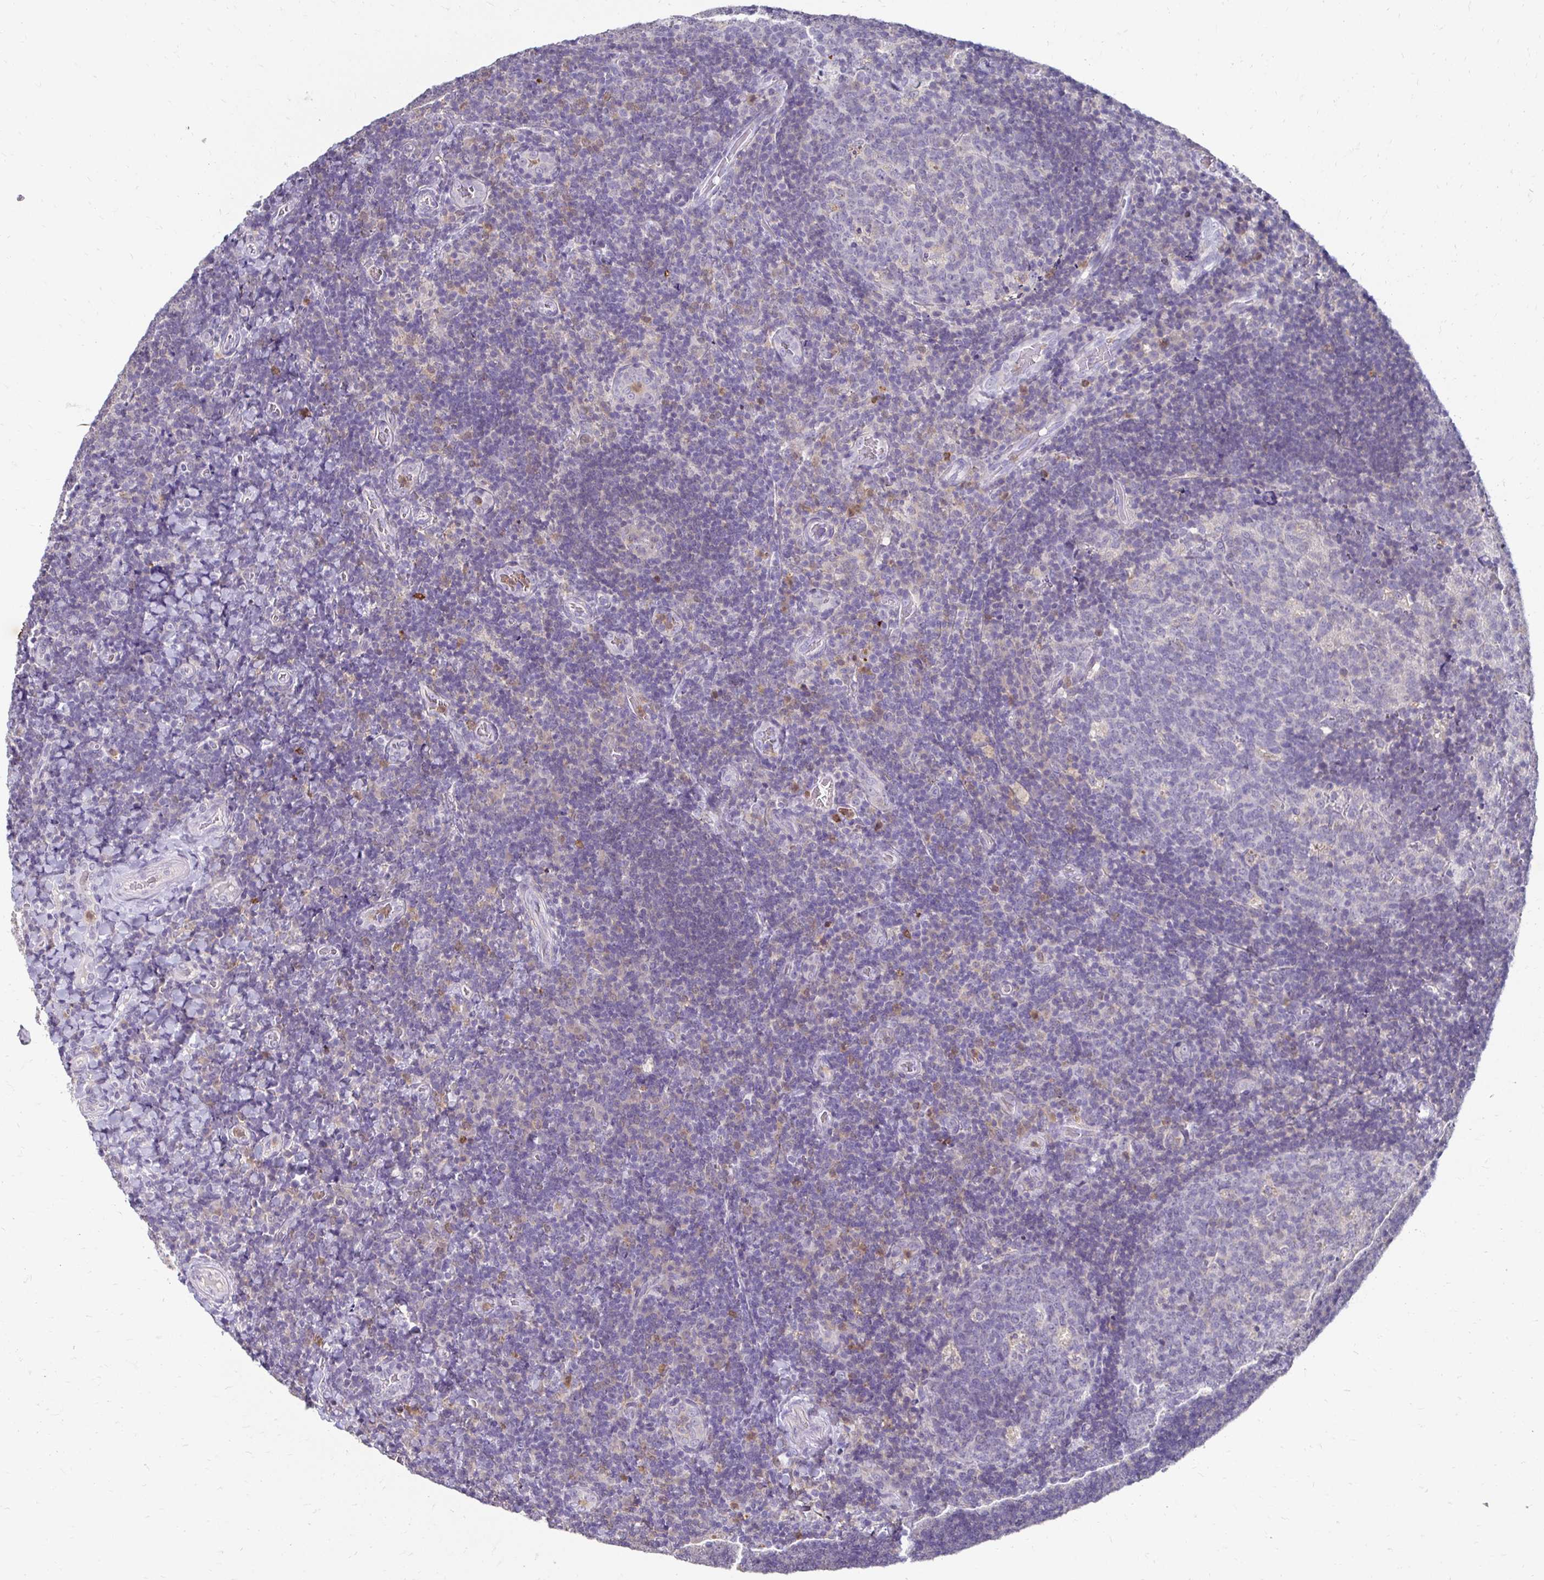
{"staining": {"intensity": "negative", "quantity": "none", "location": "none"}, "tissue": "tonsil", "cell_type": "Germinal center cells", "image_type": "normal", "snomed": [{"axis": "morphology", "description": "Normal tissue, NOS"}, {"axis": "topography", "description": "Tonsil"}], "caption": "The photomicrograph reveals no significant staining in germinal center cells of tonsil. The staining is performed using DAB (3,3'-diaminobenzidine) brown chromogen with nuclei counter-stained in using hematoxylin.", "gene": "GK2", "patient": {"sex": "male", "age": 17}}